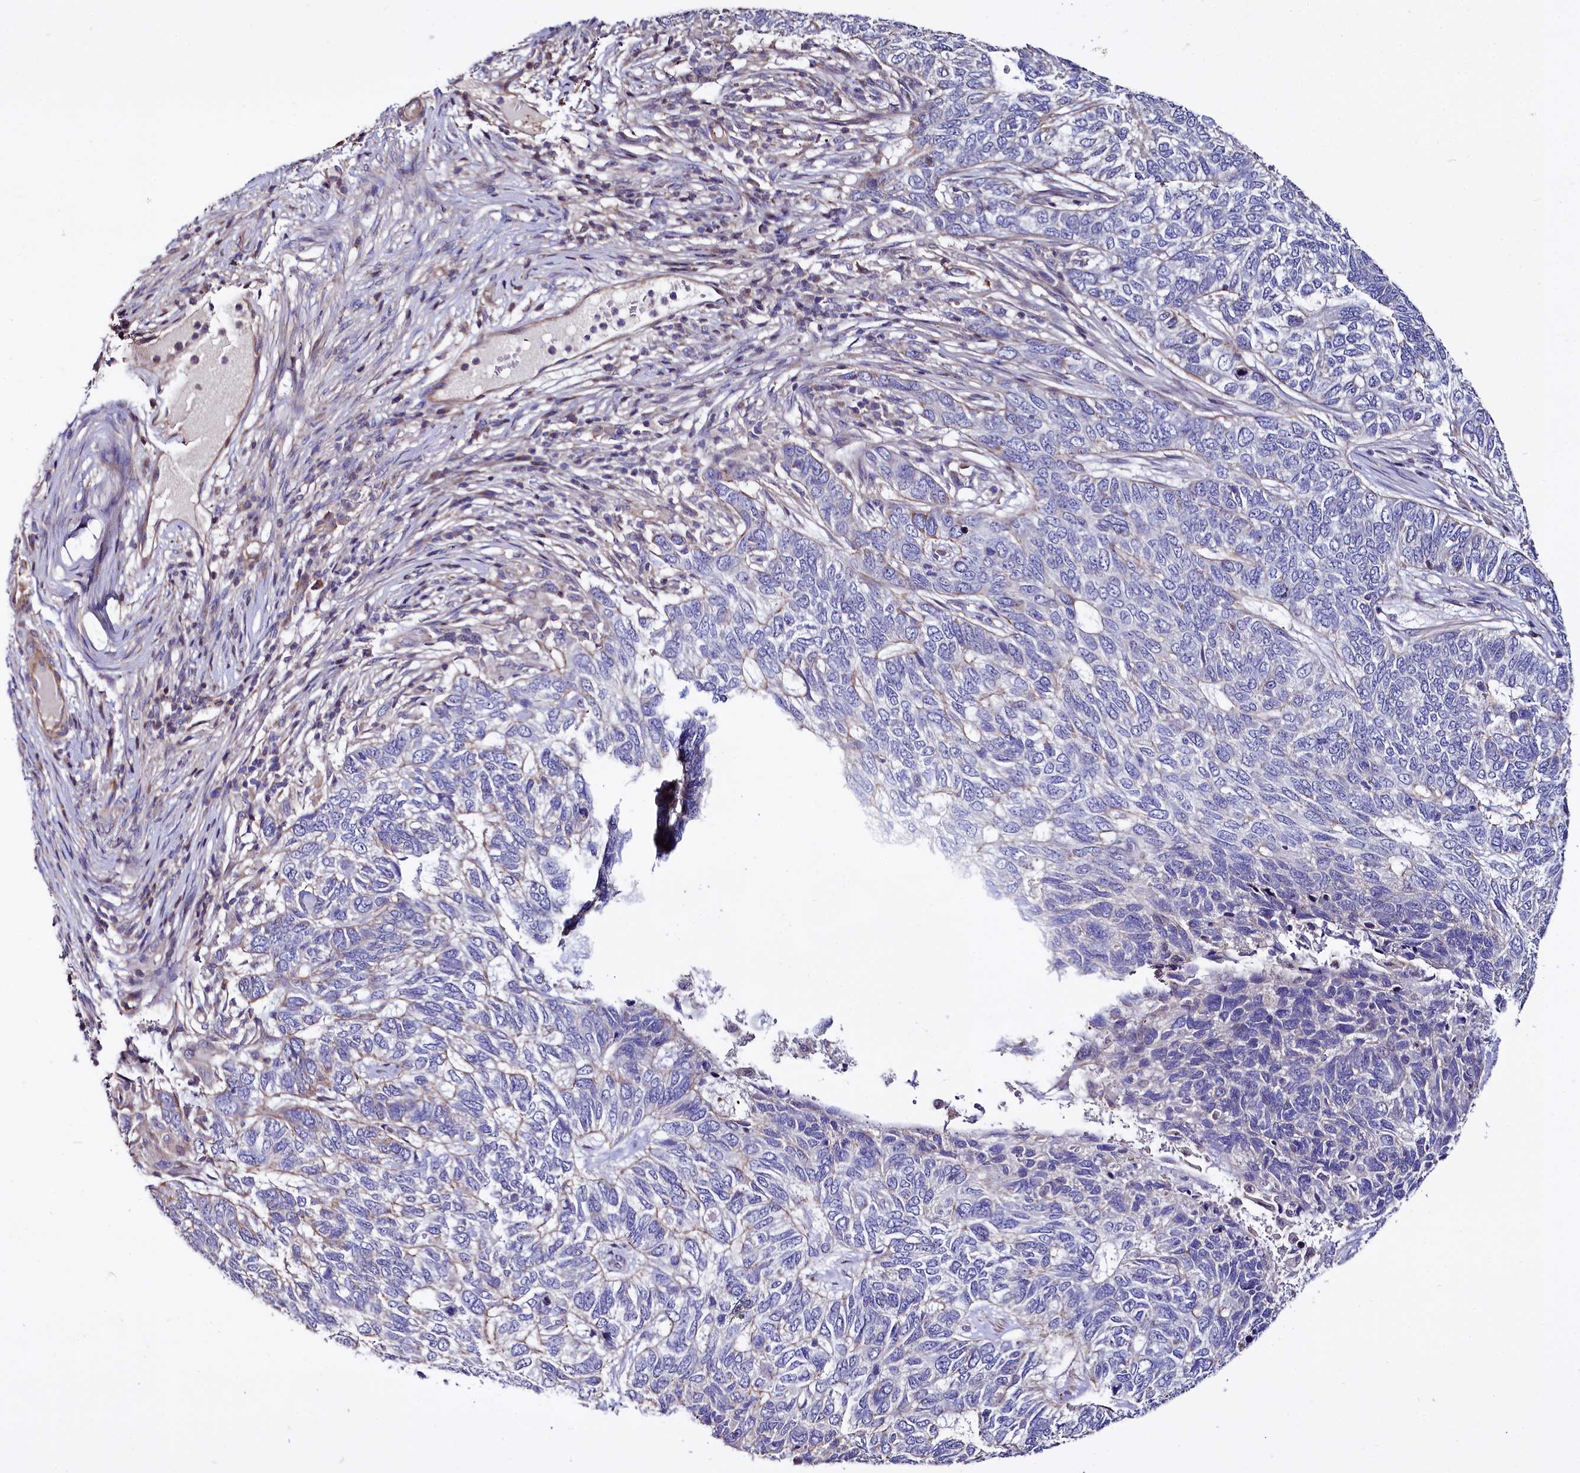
{"staining": {"intensity": "negative", "quantity": "none", "location": "none"}, "tissue": "skin cancer", "cell_type": "Tumor cells", "image_type": "cancer", "snomed": [{"axis": "morphology", "description": "Basal cell carcinoma"}, {"axis": "topography", "description": "Skin"}], "caption": "DAB (3,3'-diaminobenzidine) immunohistochemical staining of skin basal cell carcinoma demonstrates no significant staining in tumor cells. The staining was performed using DAB (3,3'-diaminobenzidine) to visualize the protein expression in brown, while the nuclei were stained in blue with hematoxylin (Magnification: 20x).", "gene": "RPUSD3", "patient": {"sex": "female", "age": 65}}